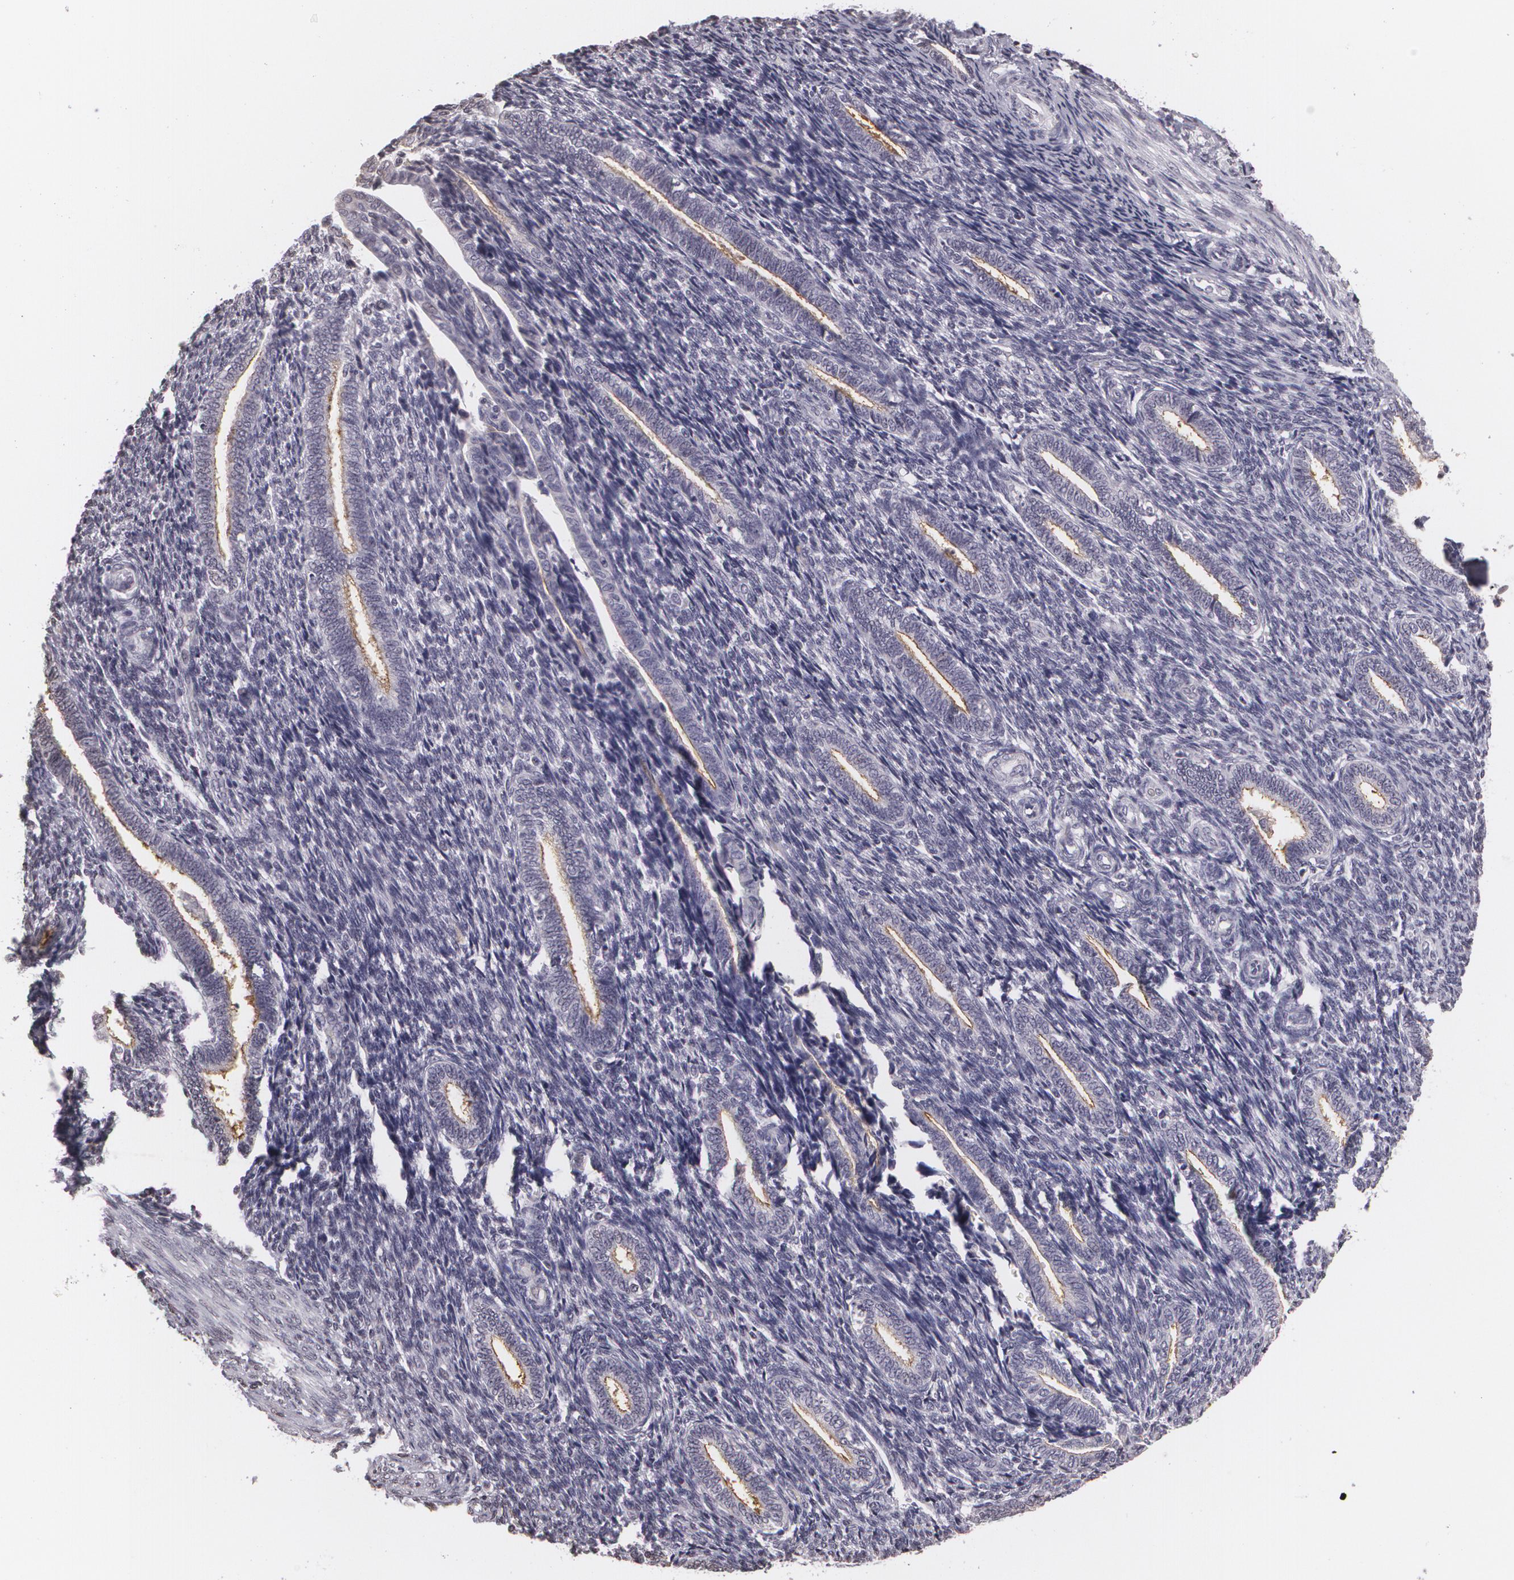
{"staining": {"intensity": "negative", "quantity": "none", "location": "none"}, "tissue": "endometrium", "cell_type": "Cells in endometrial stroma", "image_type": "normal", "snomed": [{"axis": "morphology", "description": "Normal tissue, NOS"}, {"axis": "topography", "description": "Endometrium"}], "caption": "Cells in endometrial stroma are negative for protein expression in benign human endometrium.", "gene": "MUC1", "patient": {"sex": "female", "age": 27}}